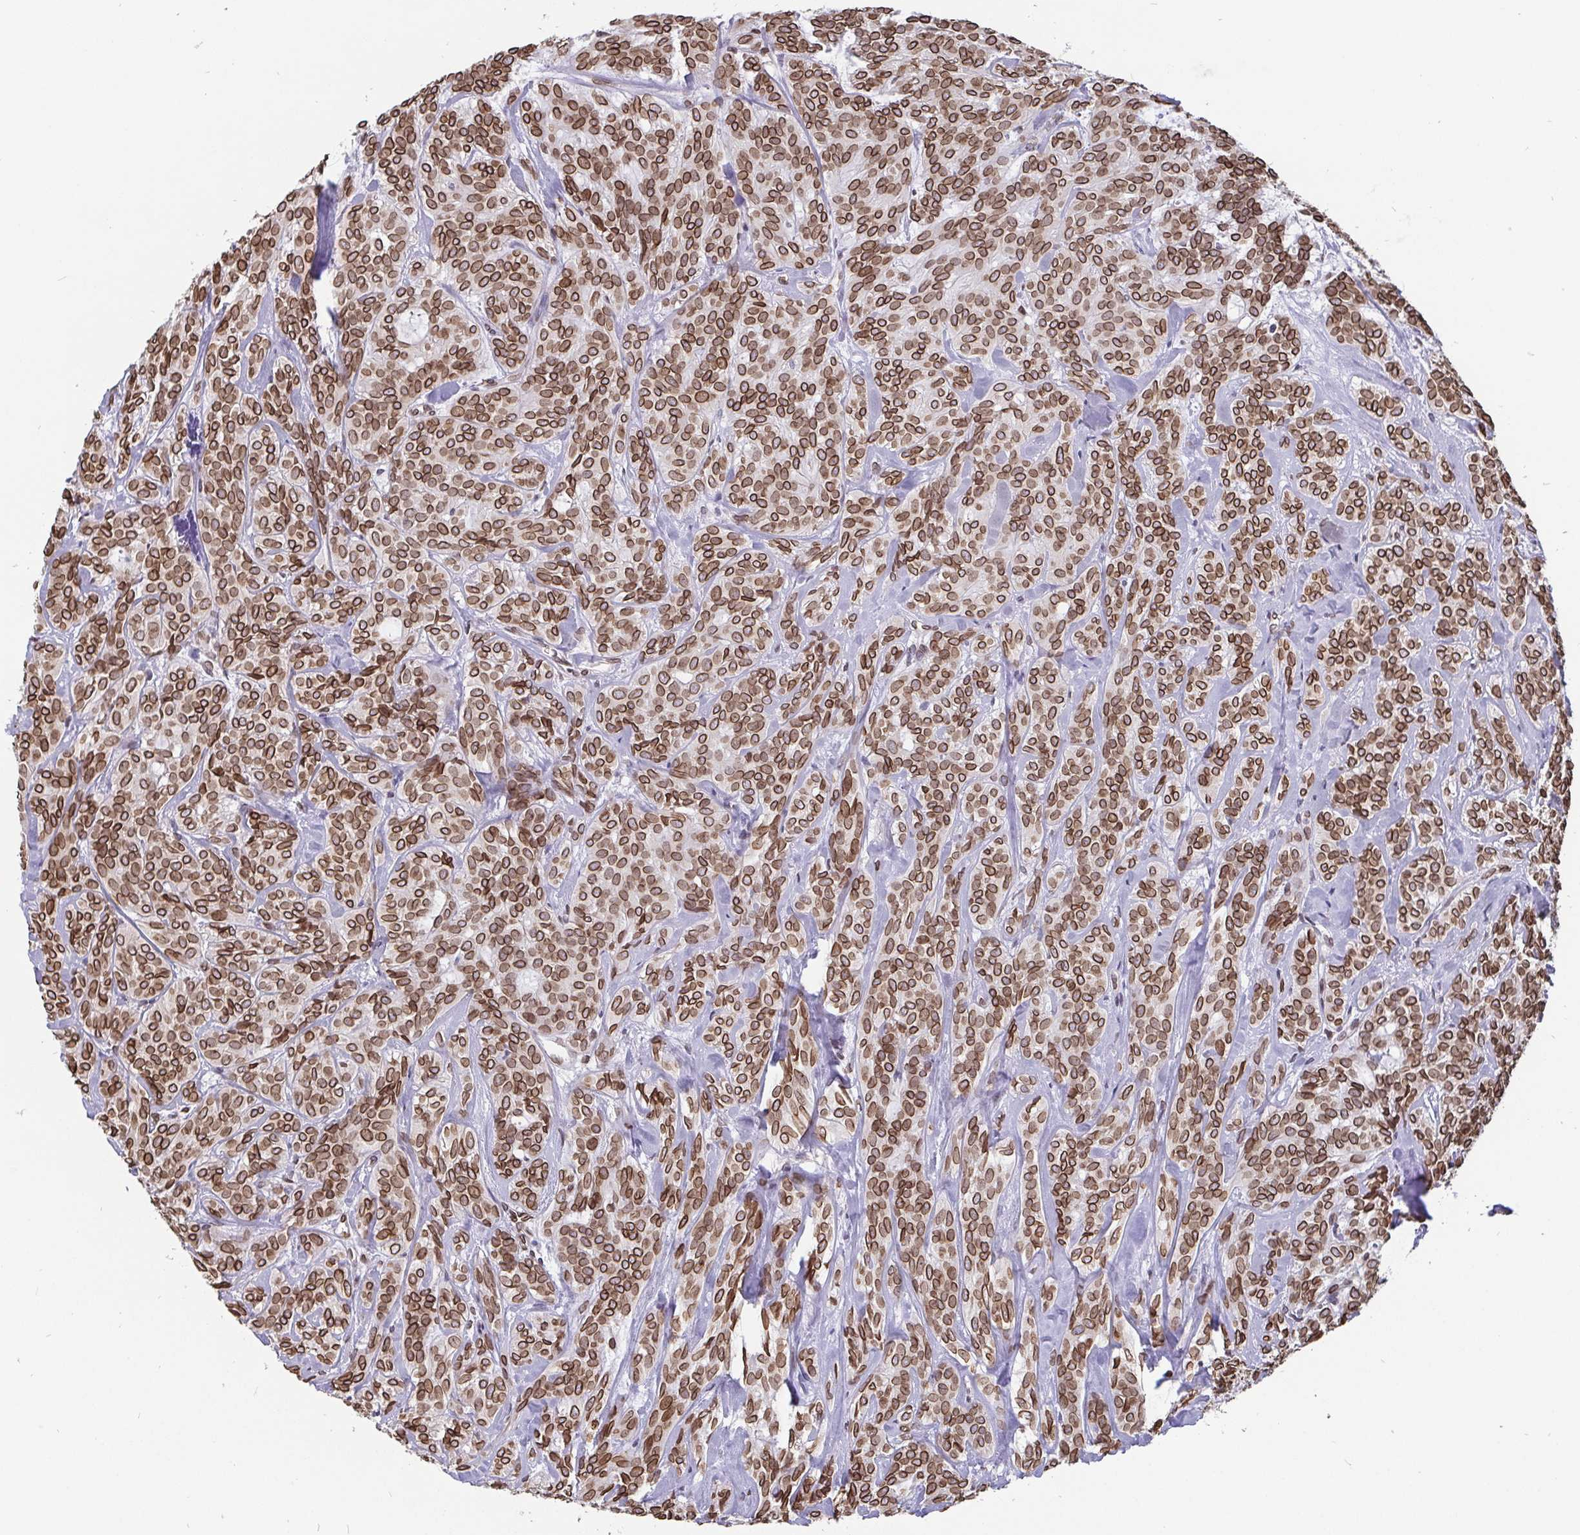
{"staining": {"intensity": "moderate", "quantity": ">75%", "location": "cytoplasmic/membranous,nuclear"}, "tissue": "head and neck cancer", "cell_type": "Tumor cells", "image_type": "cancer", "snomed": [{"axis": "morphology", "description": "Adenocarcinoma, NOS"}, {"axis": "topography", "description": "Head-Neck"}], "caption": "Immunohistochemistry (IHC) micrograph of adenocarcinoma (head and neck) stained for a protein (brown), which reveals medium levels of moderate cytoplasmic/membranous and nuclear positivity in about >75% of tumor cells.", "gene": "EMD", "patient": {"sex": "female", "age": 57}}